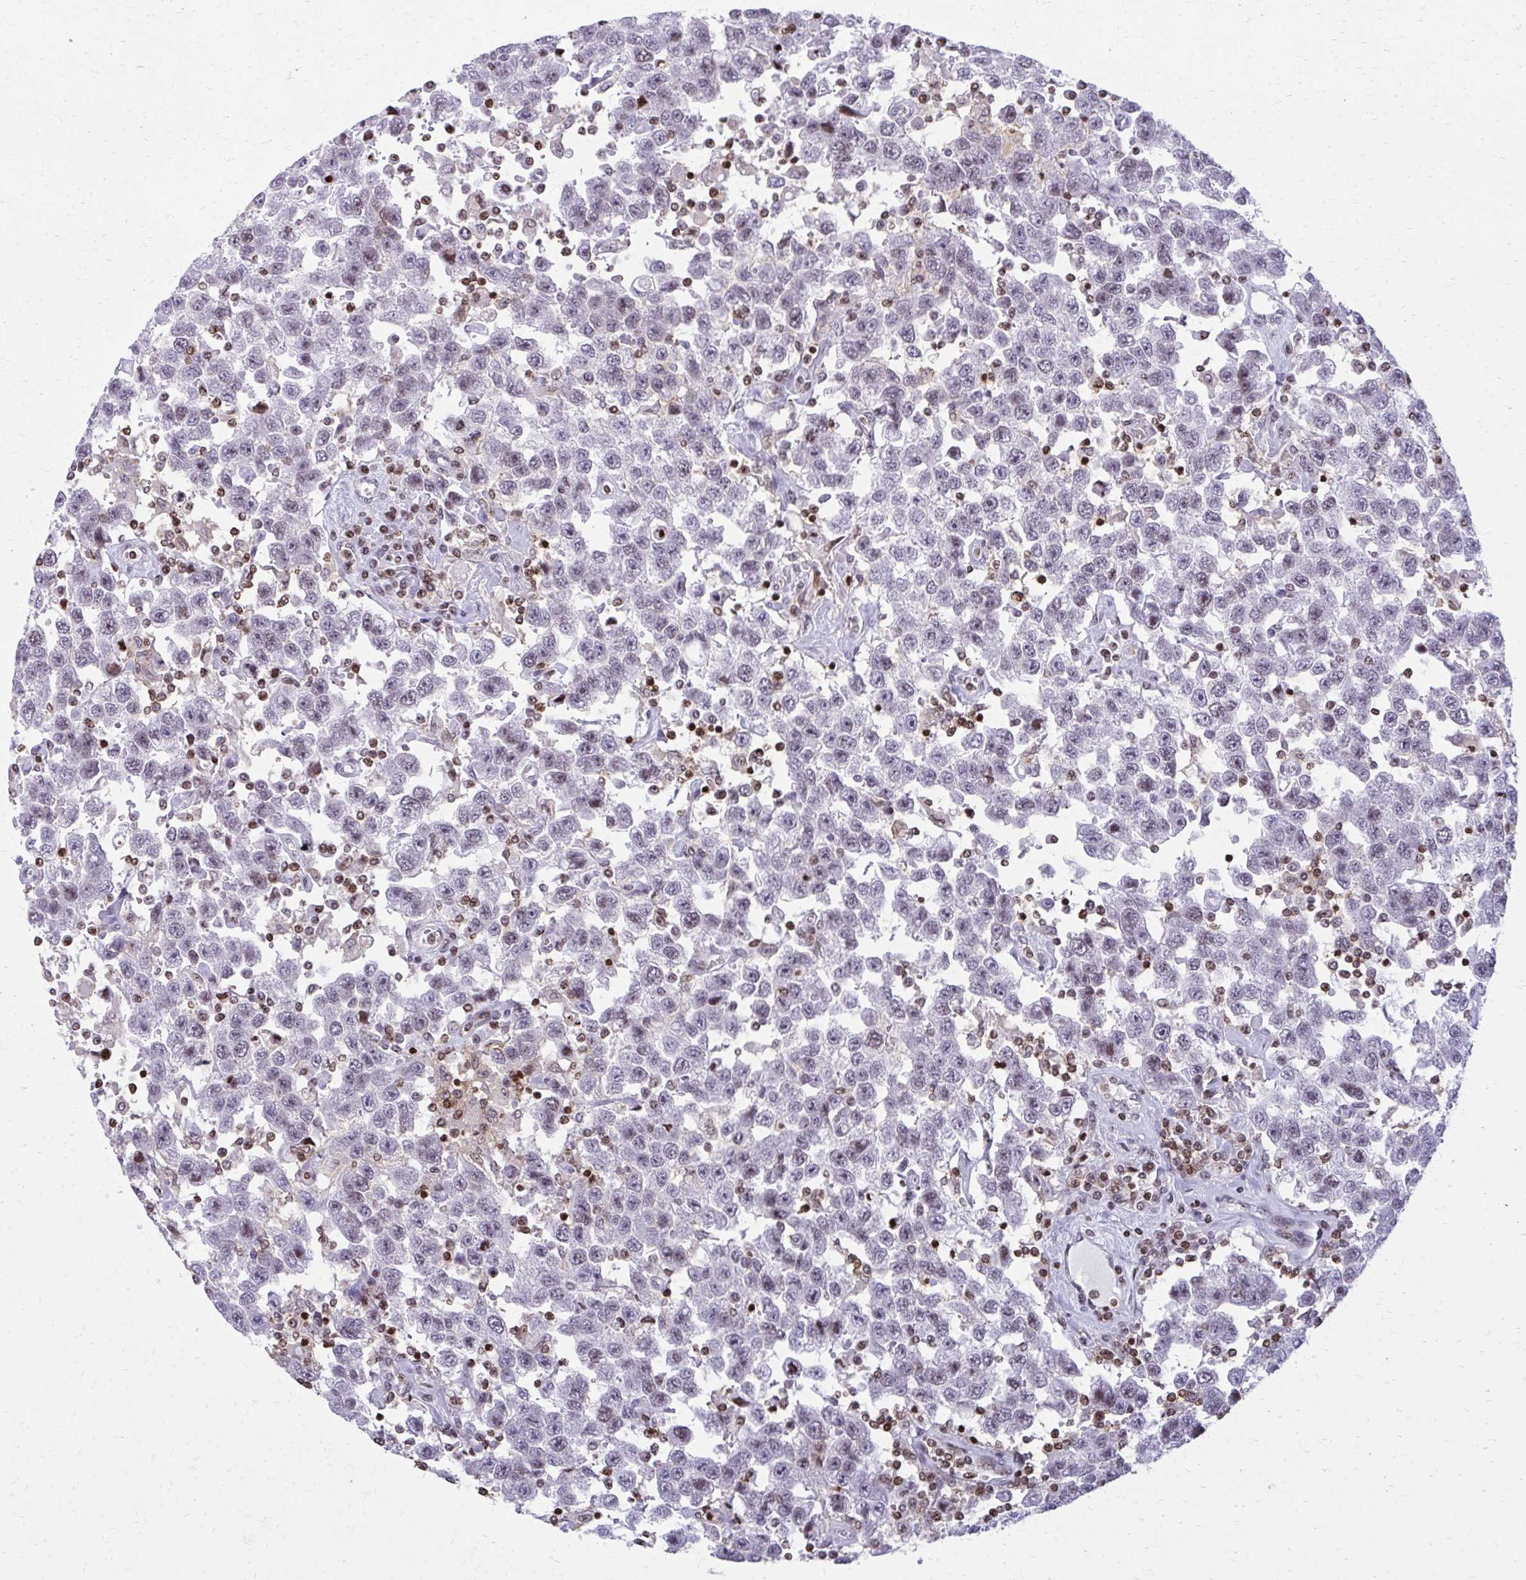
{"staining": {"intensity": "negative", "quantity": "none", "location": "none"}, "tissue": "testis cancer", "cell_type": "Tumor cells", "image_type": "cancer", "snomed": [{"axis": "morphology", "description": "Seminoma, NOS"}, {"axis": "topography", "description": "Testis"}], "caption": "There is no significant positivity in tumor cells of testis seminoma.", "gene": "AP5M1", "patient": {"sex": "male", "age": 41}}